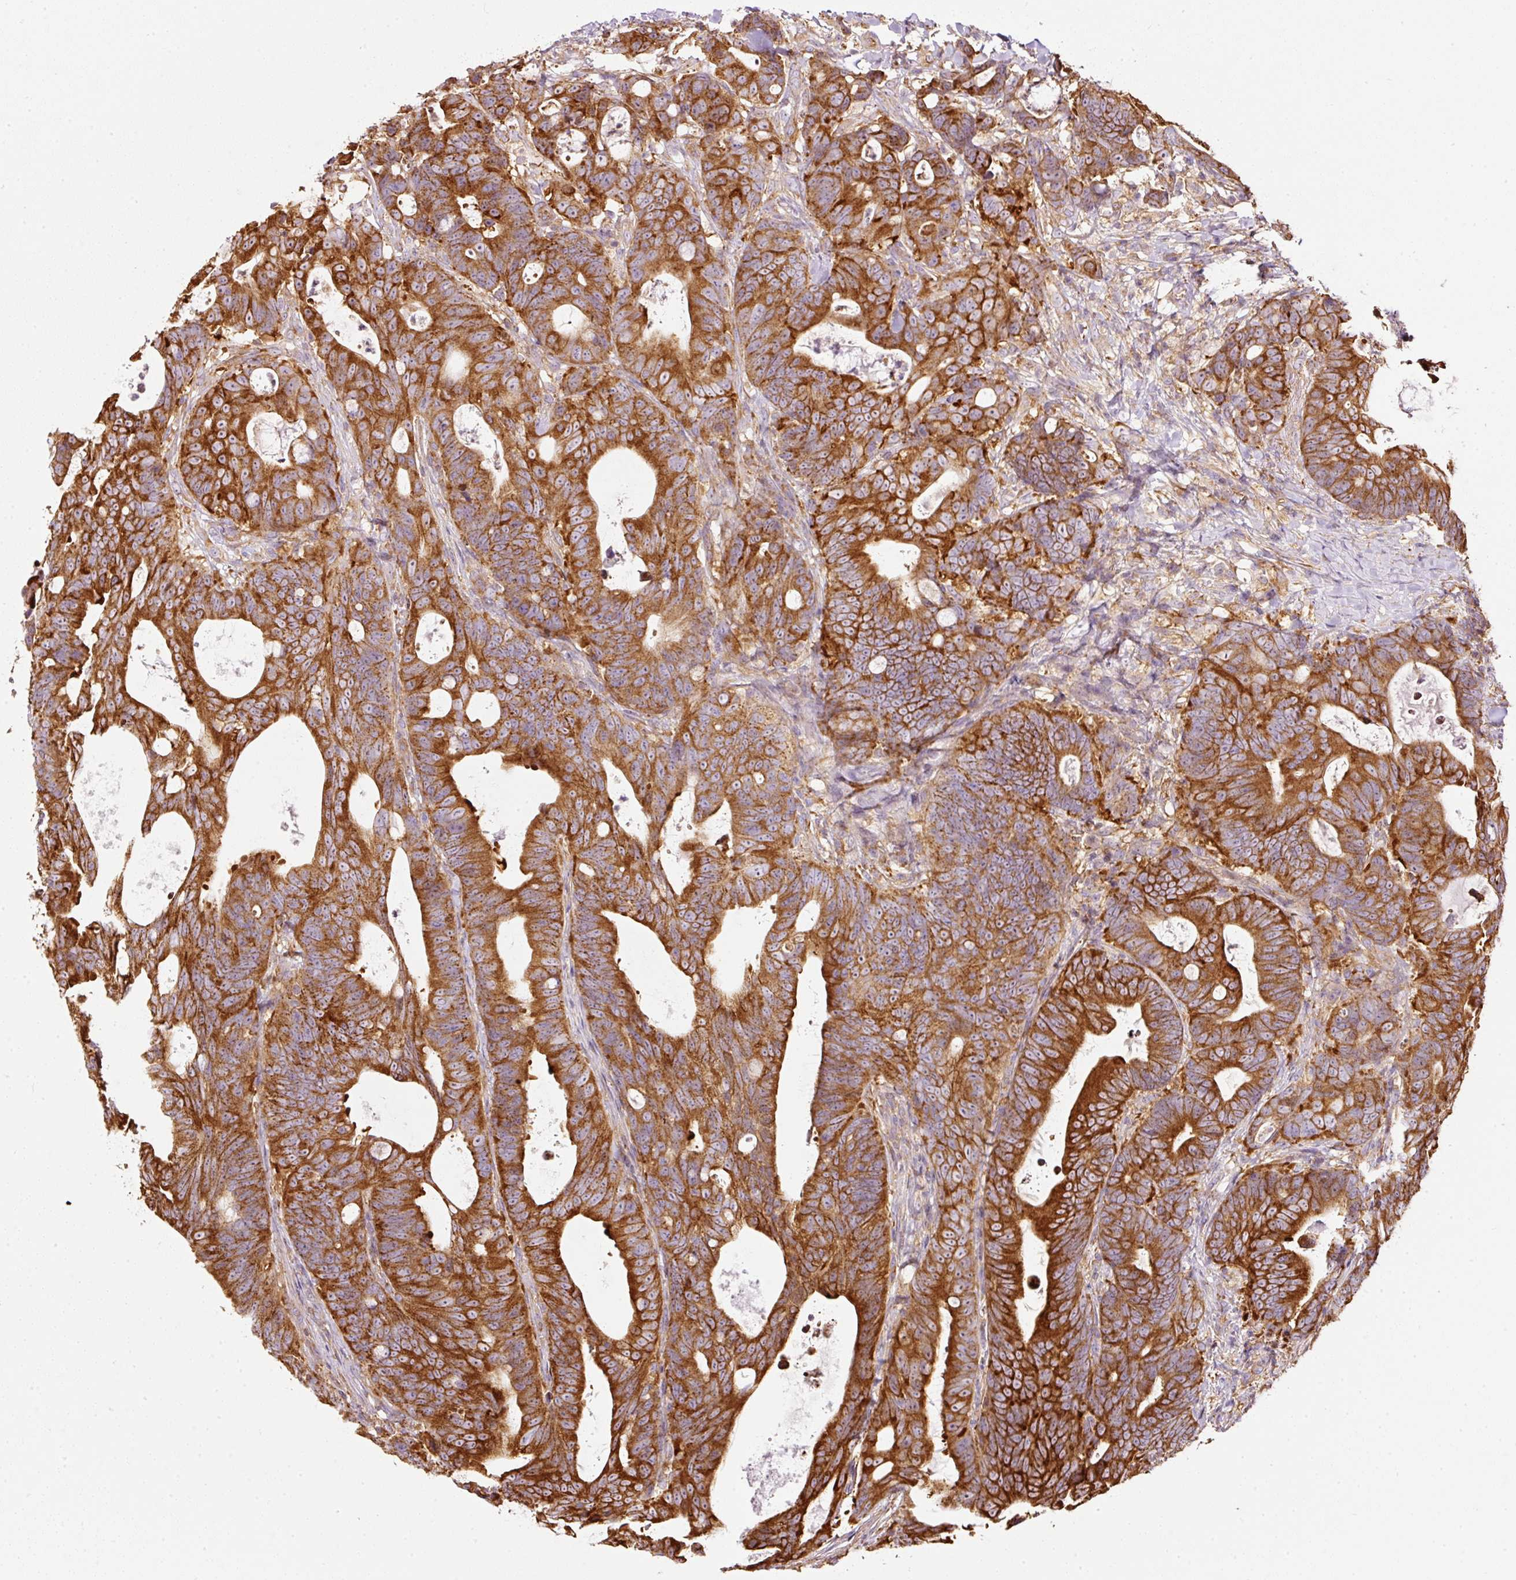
{"staining": {"intensity": "strong", "quantity": ">75%", "location": "cytoplasmic/membranous"}, "tissue": "colorectal cancer", "cell_type": "Tumor cells", "image_type": "cancer", "snomed": [{"axis": "morphology", "description": "Adenocarcinoma, NOS"}, {"axis": "topography", "description": "Colon"}], "caption": "DAB (3,3'-diaminobenzidine) immunohistochemical staining of colorectal adenocarcinoma demonstrates strong cytoplasmic/membranous protein staining in approximately >75% of tumor cells.", "gene": "SCNM1", "patient": {"sex": "female", "age": 82}}